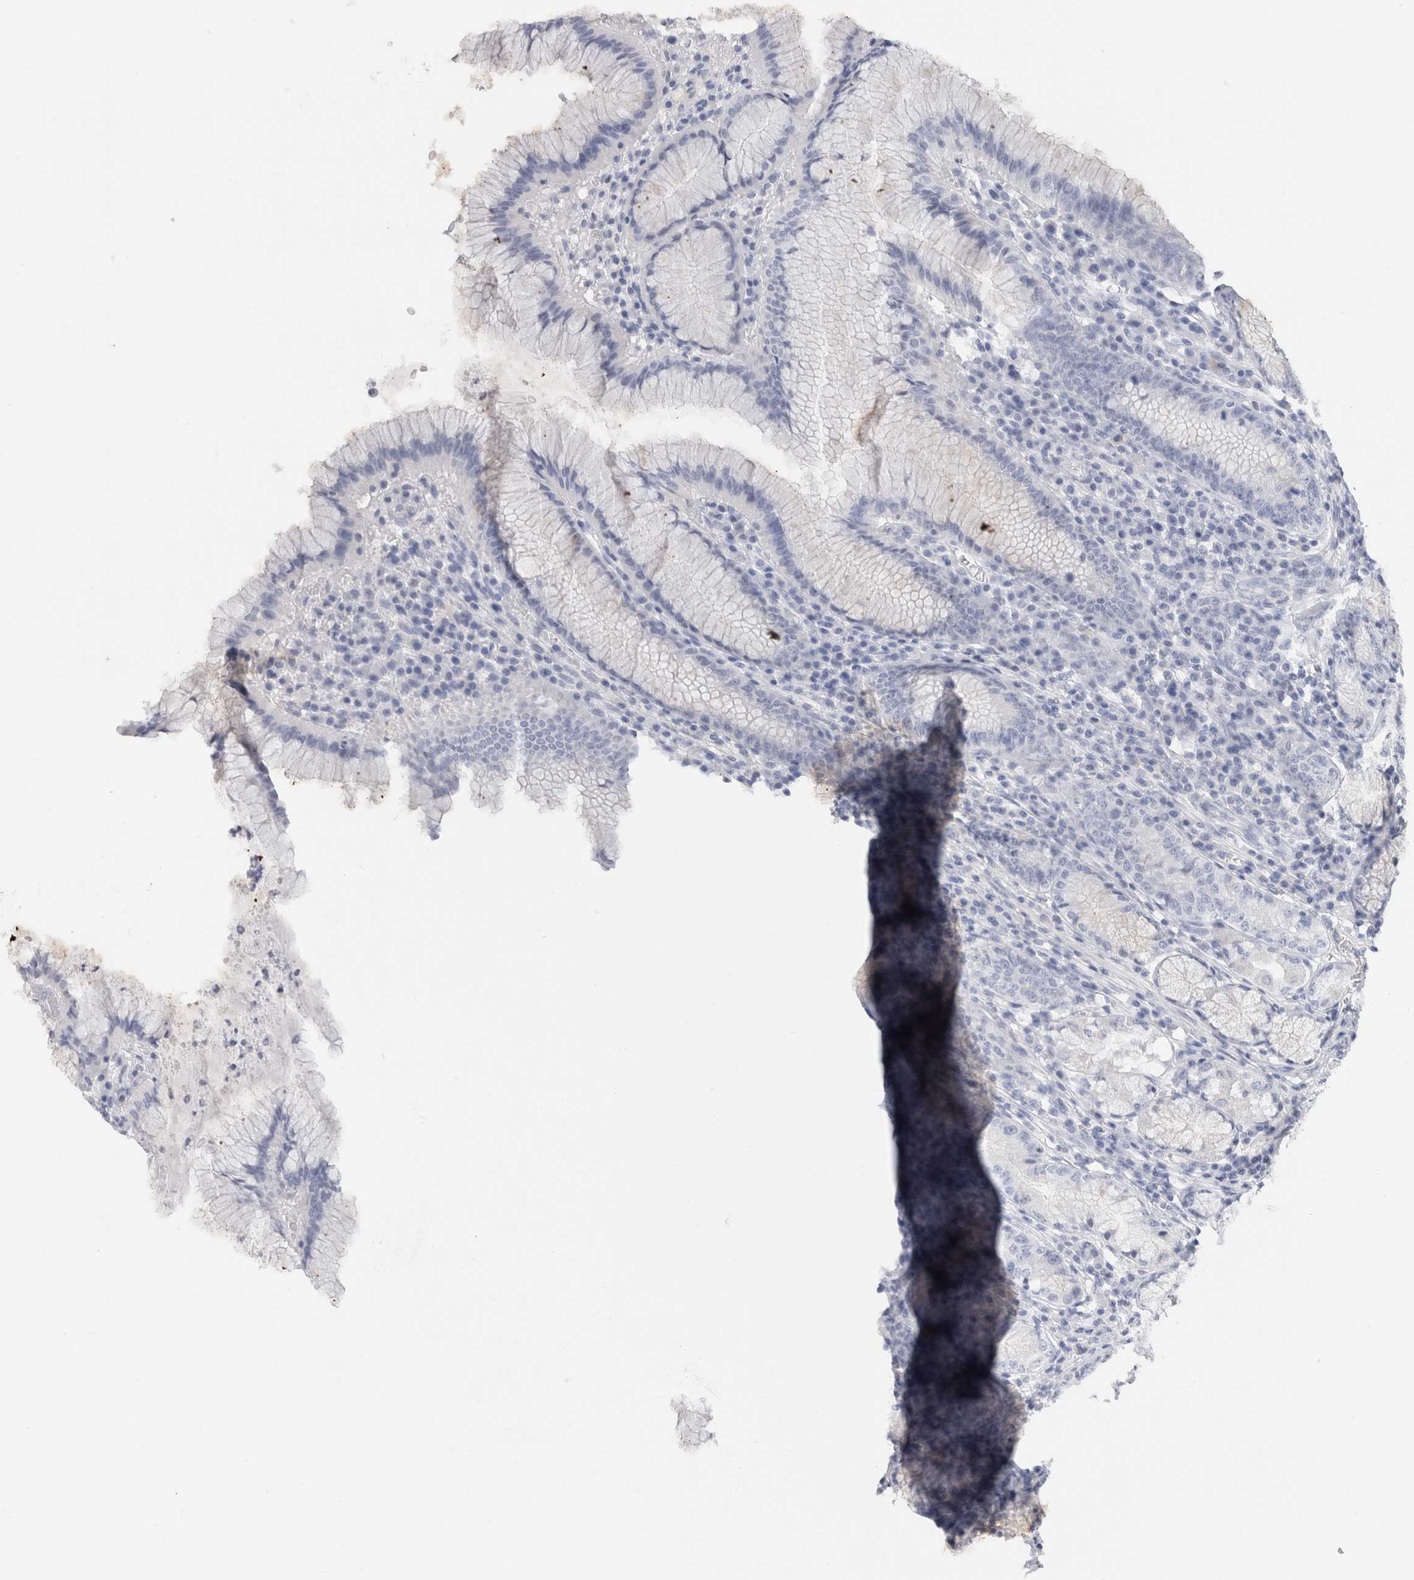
{"staining": {"intensity": "negative", "quantity": "none", "location": "none"}, "tissue": "stomach", "cell_type": "Glandular cells", "image_type": "normal", "snomed": [{"axis": "morphology", "description": "Normal tissue, NOS"}, {"axis": "topography", "description": "Stomach"}], "caption": "Immunohistochemistry photomicrograph of normal stomach stained for a protein (brown), which reveals no expression in glandular cells.", "gene": "C9orf50", "patient": {"sex": "male", "age": 55}}